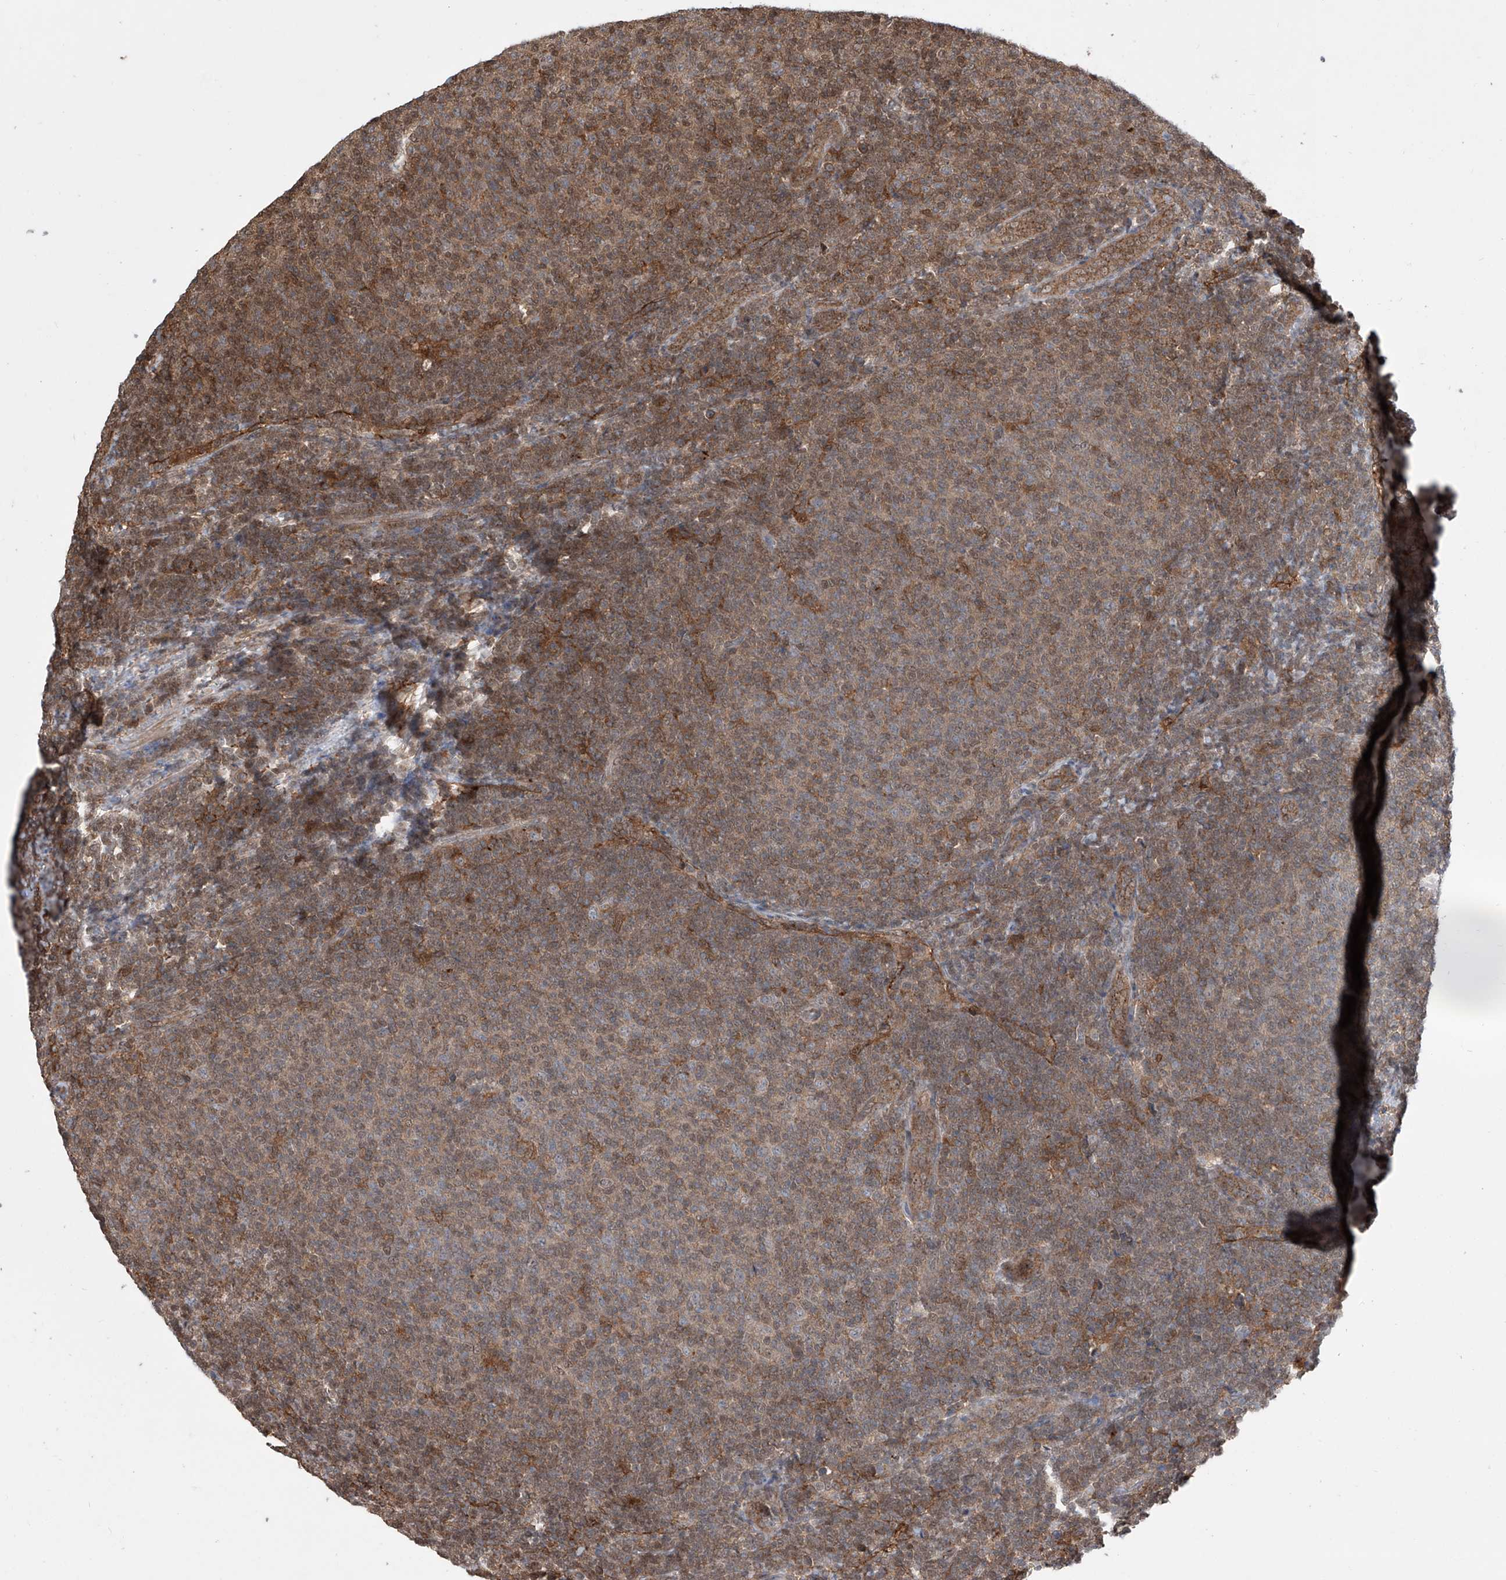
{"staining": {"intensity": "moderate", "quantity": "25%-75%", "location": "cytoplasmic/membranous"}, "tissue": "lymphoma", "cell_type": "Tumor cells", "image_type": "cancer", "snomed": [{"axis": "morphology", "description": "Malignant lymphoma, non-Hodgkin's type, Low grade"}, {"axis": "topography", "description": "Lymph node"}], "caption": "Protein staining by immunohistochemistry (IHC) demonstrates moderate cytoplasmic/membranous staining in approximately 25%-75% of tumor cells in low-grade malignant lymphoma, non-Hodgkin's type.", "gene": "HOXC8", "patient": {"sex": "male", "age": 66}}